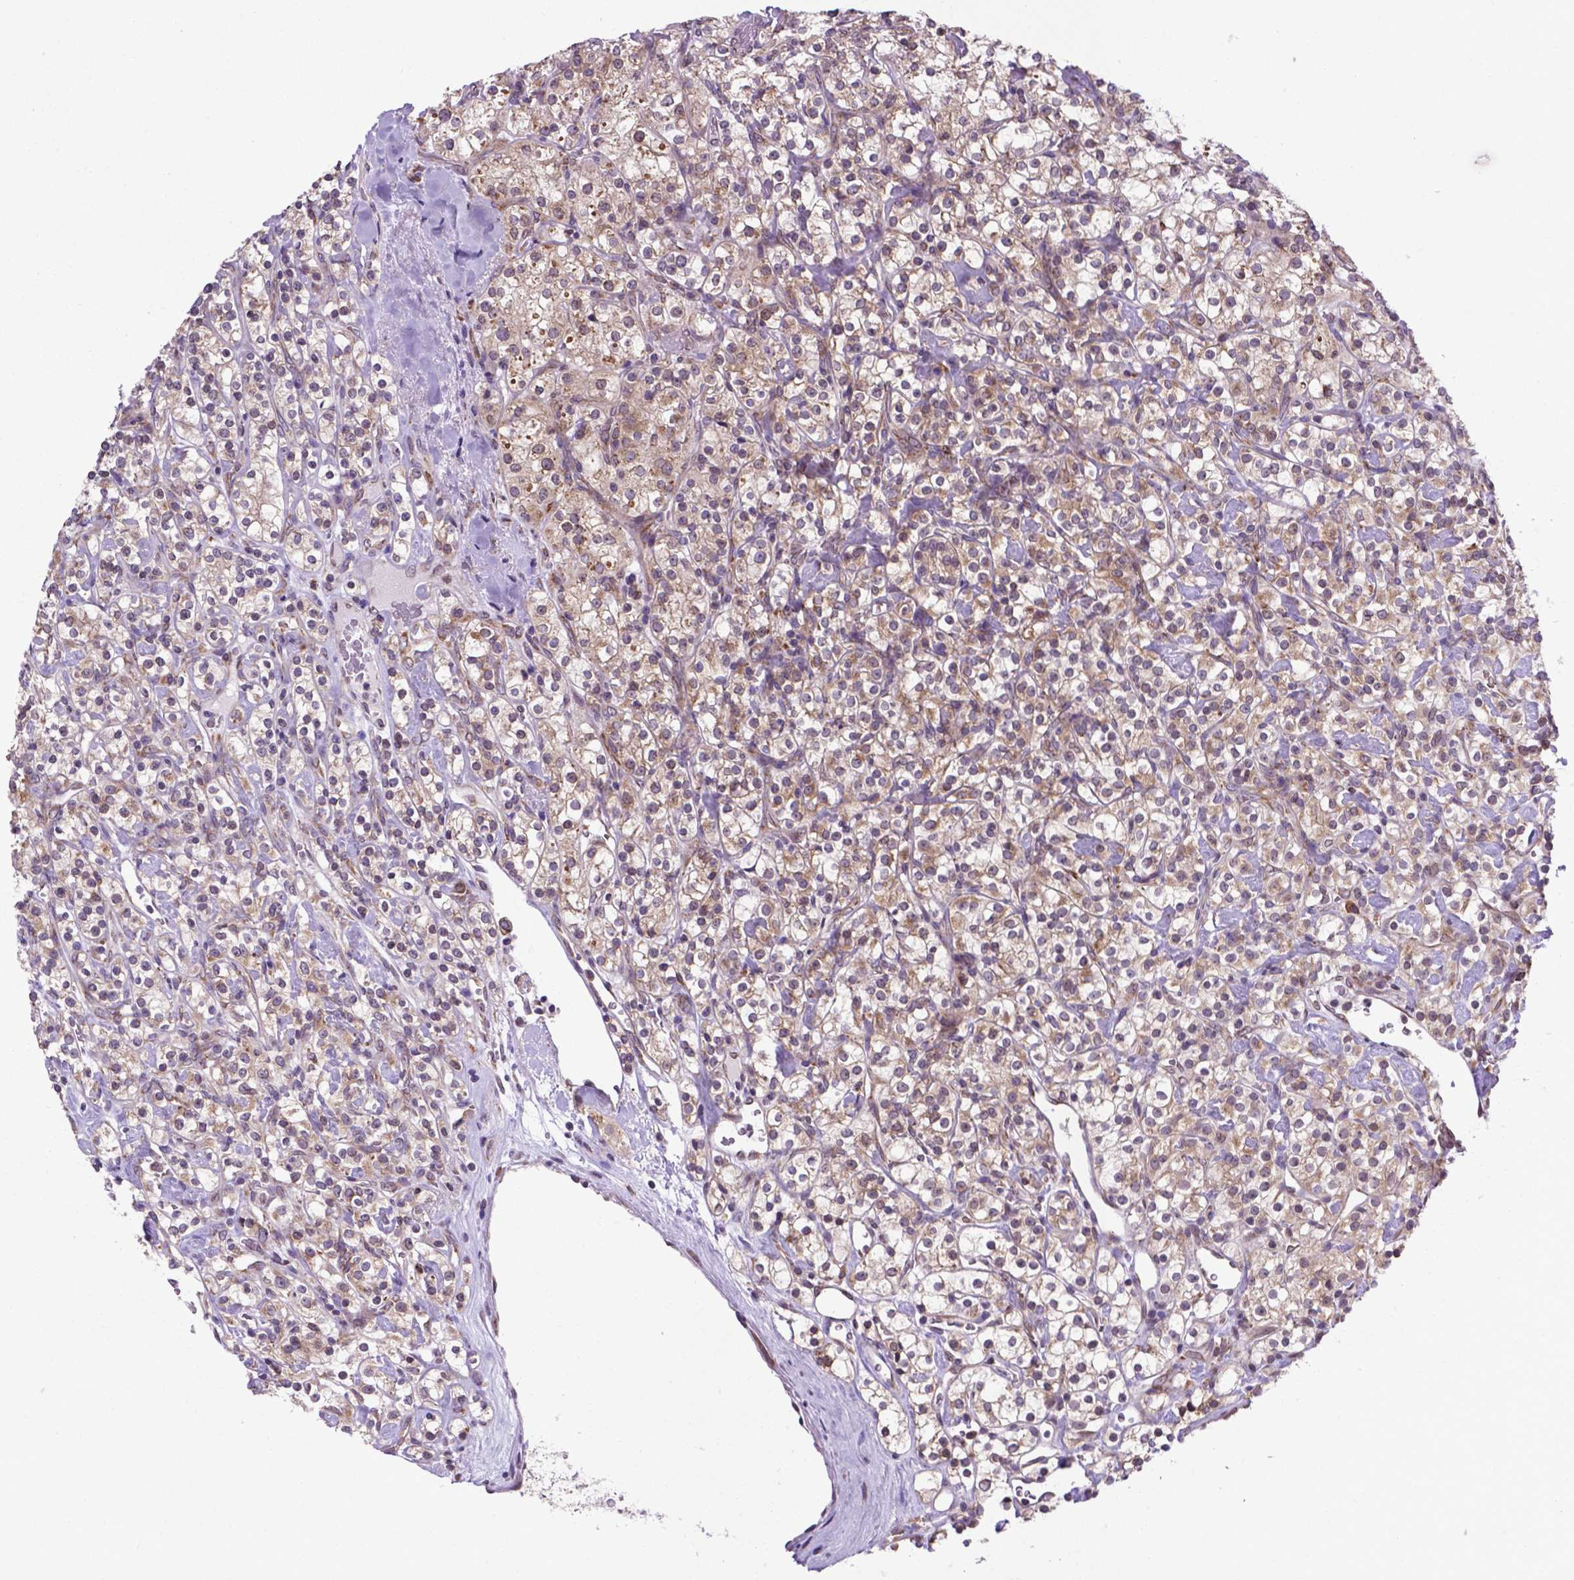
{"staining": {"intensity": "weak", "quantity": ">75%", "location": "cytoplasmic/membranous"}, "tissue": "renal cancer", "cell_type": "Tumor cells", "image_type": "cancer", "snomed": [{"axis": "morphology", "description": "Adenocarcinoma, NOS"}, {"axis": "topography", "description": "Kidney"}], "caption": "This histopathology image exhibits immunohistochemistry staining of human renal cancer (adenocarcinoma), with low weak cytoplasmic/membranous expression in about >75% of tumor cells.", "gene": "WDR83OS", "patient": {"sex": "male", "age": 77}}